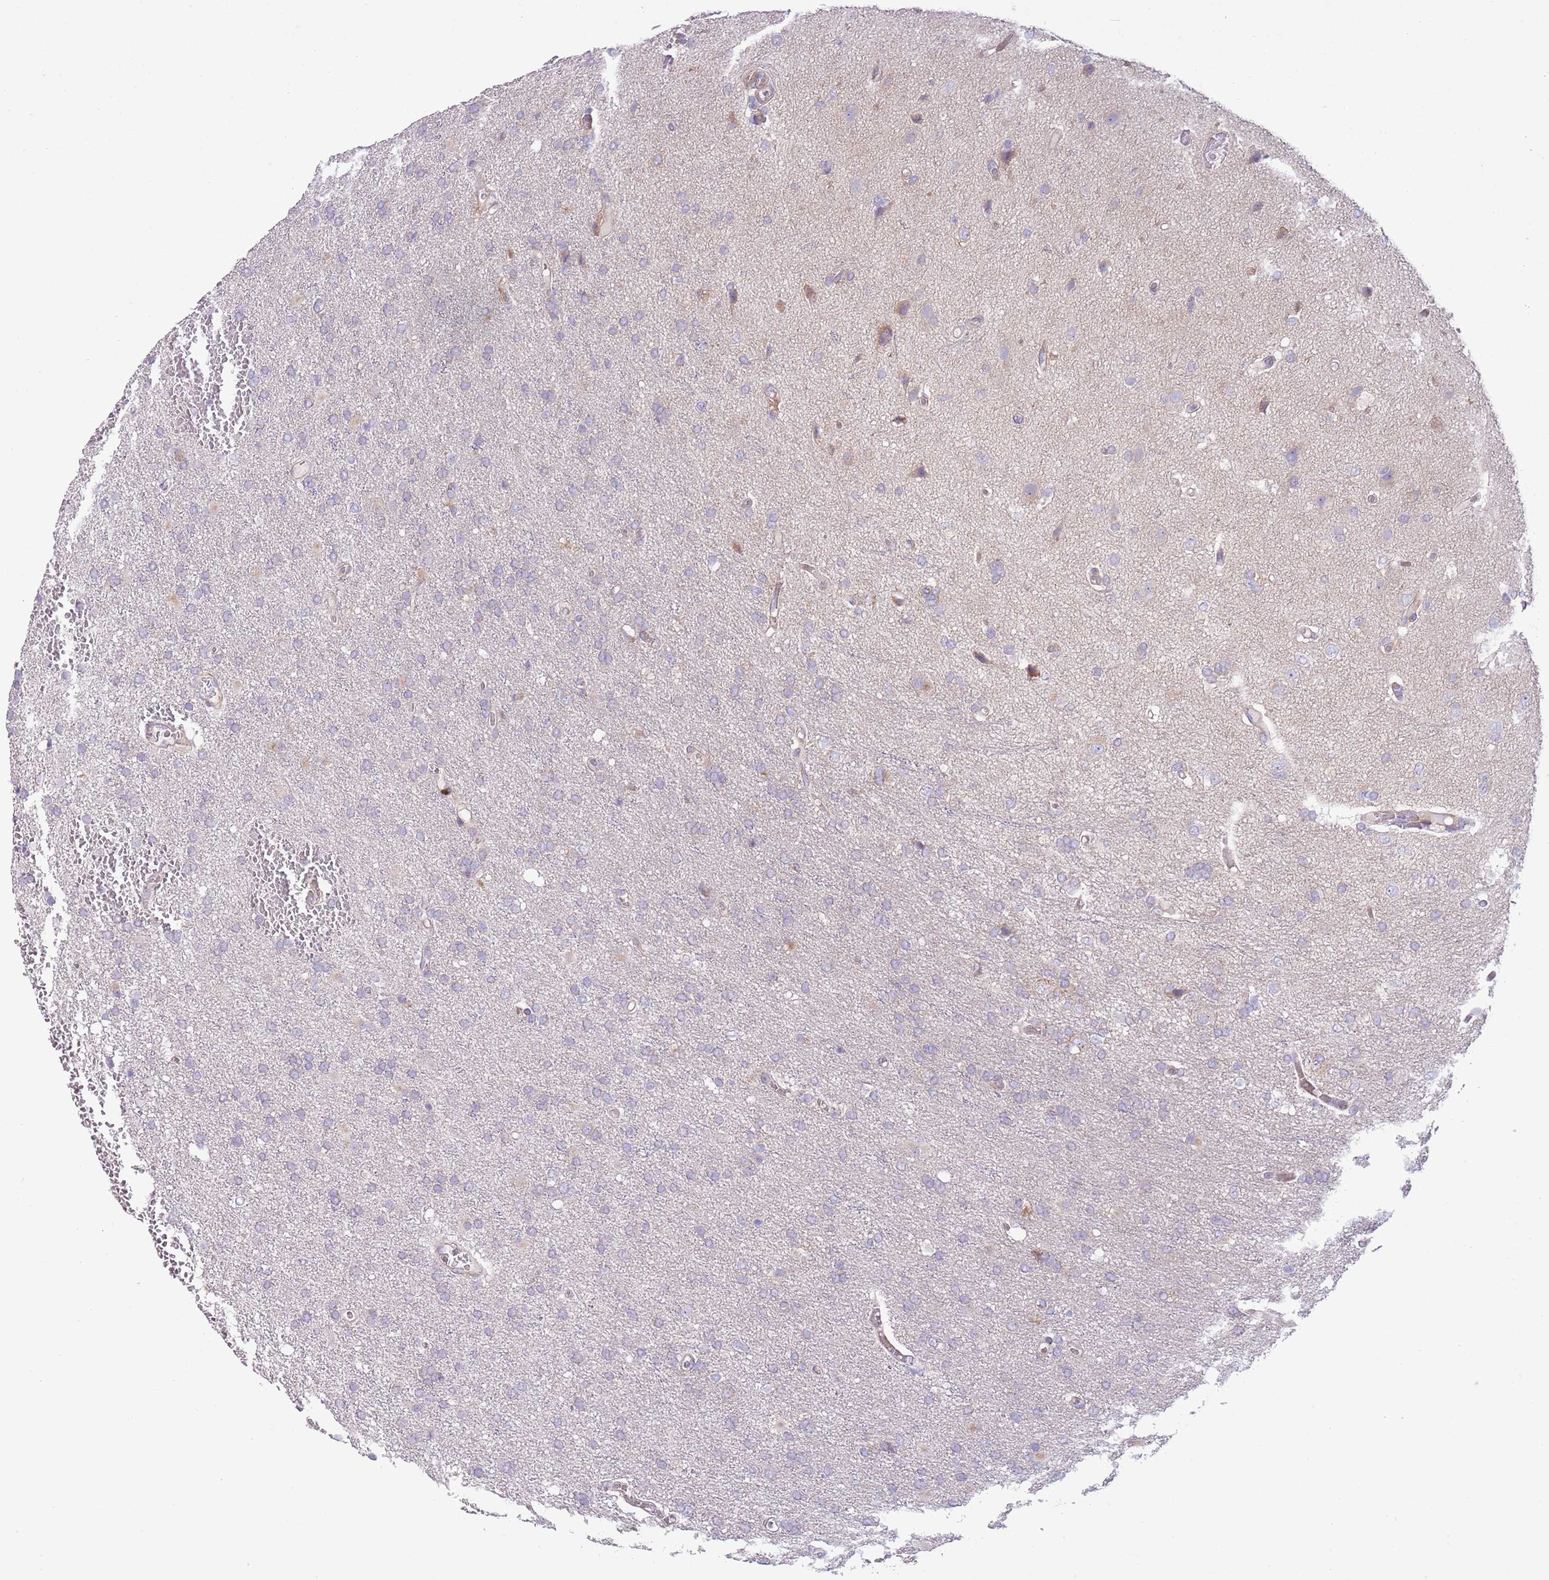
{"staining": {"intensity": "weak", "quantity": "<25%", "location": "cytoplasmic/membranous"}, "tissue": "glioma", "cell_type": "Tumor cells", "image_type": "cancer", "snomed": [{"axis": "morphology", "description": "Glioma, malignant, High grade"}, {"axis": "topography", "description": "Brain"}], "caption": "Image shows no significant protein expression in tumor cells of malignant high-grade glioma. Nuclei are stained in blue.", "gene": "TOMM5", "patient": {"sex": "female", "age": 74}}